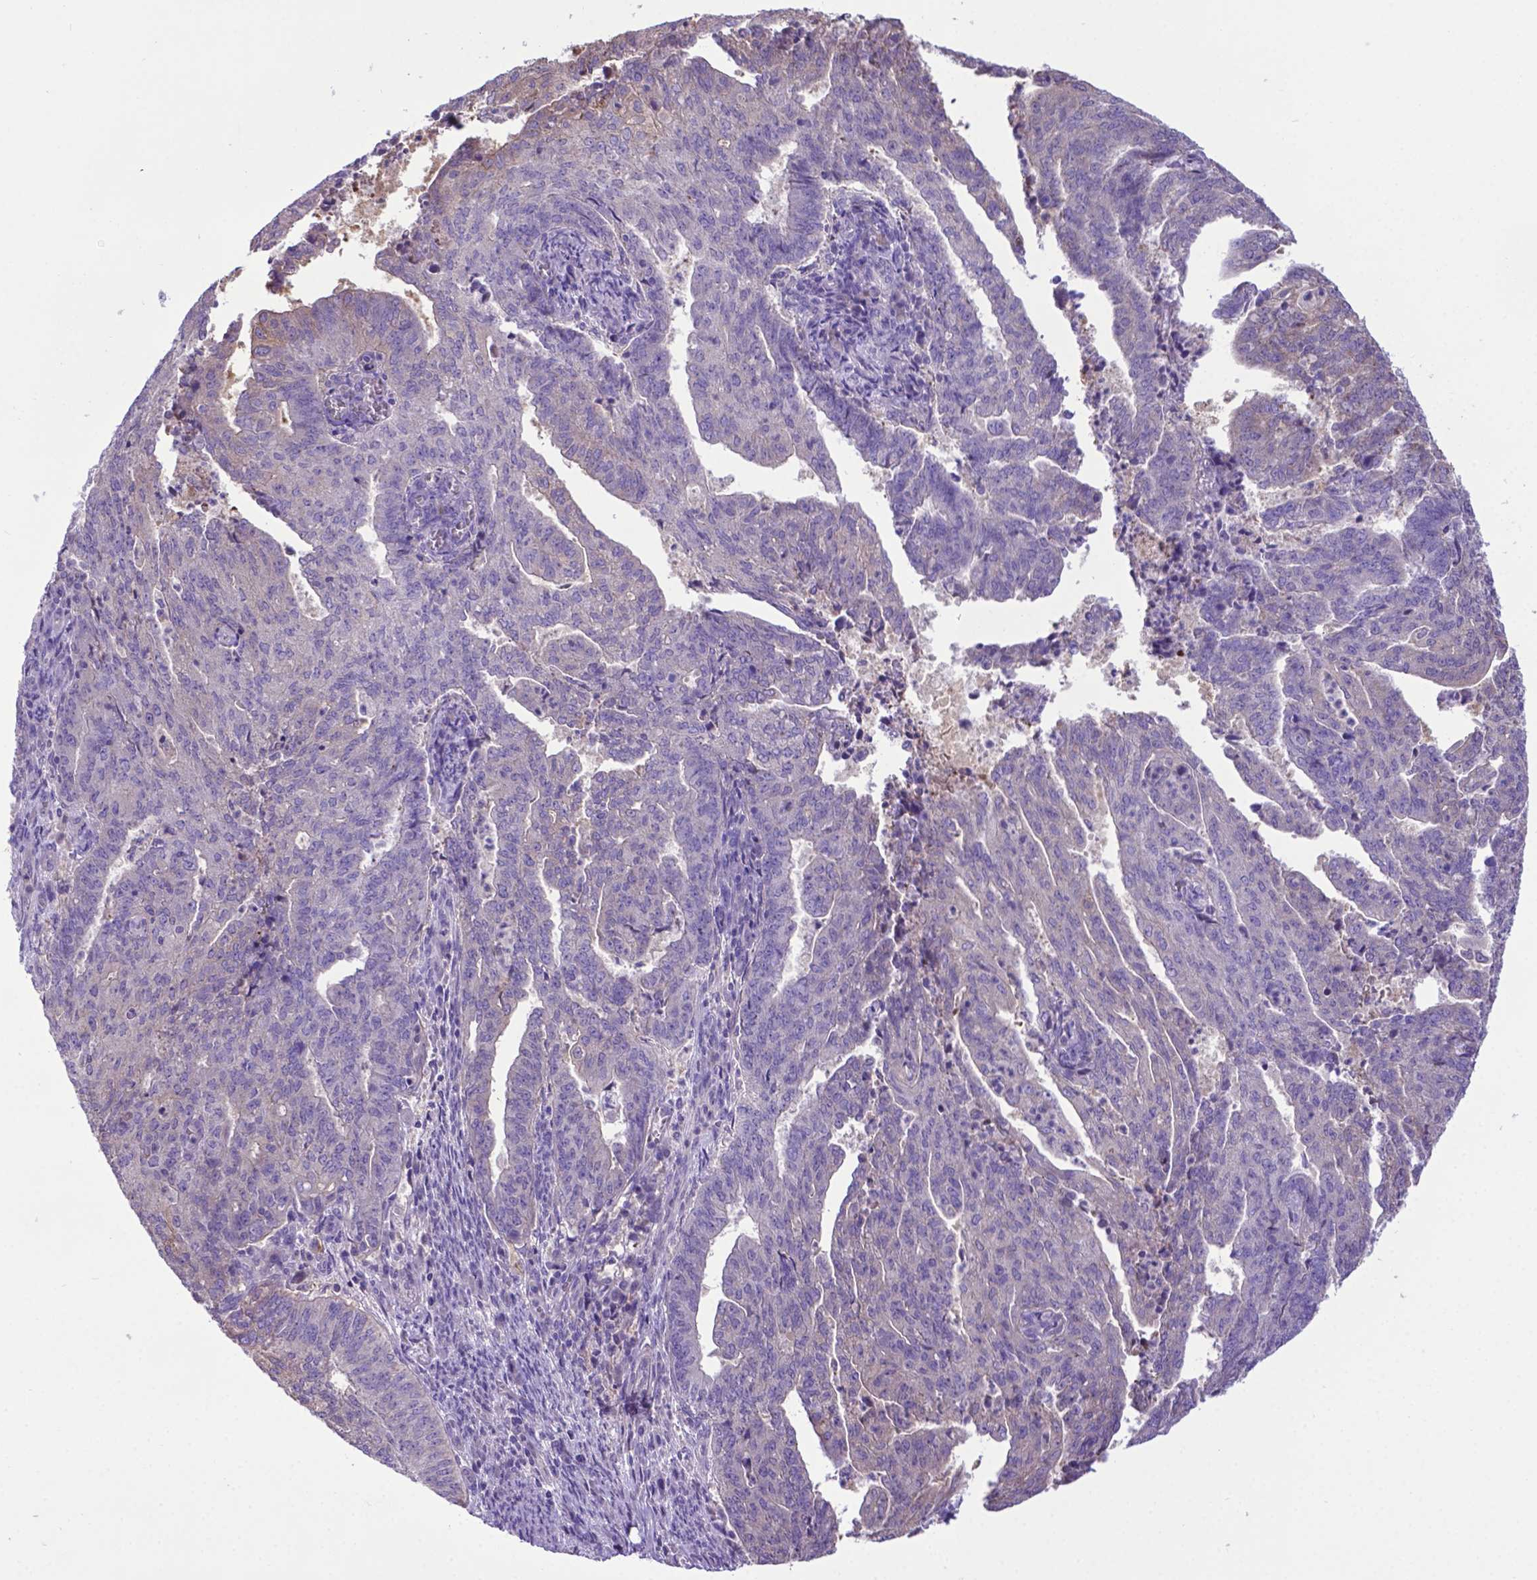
{"staining": {"intensity": "negative", "quantity": "none", "location": "none"}, "tissue": "endometrial cancer", "cell_type": "Tumor cells", "image_type": "cancer", "snomed": [{"axis": "morphology", "description": "Adenocarcinoma, NOS"}, {"axis": "topography", "description": "Endometrium"}], "caption": "Human adenocarcinoma (endometrial) stained for a protein using IHC shows no expression in tumor cells.", "gene": "ADRA2B", "patient": {"sex": "female", "age": 82}}